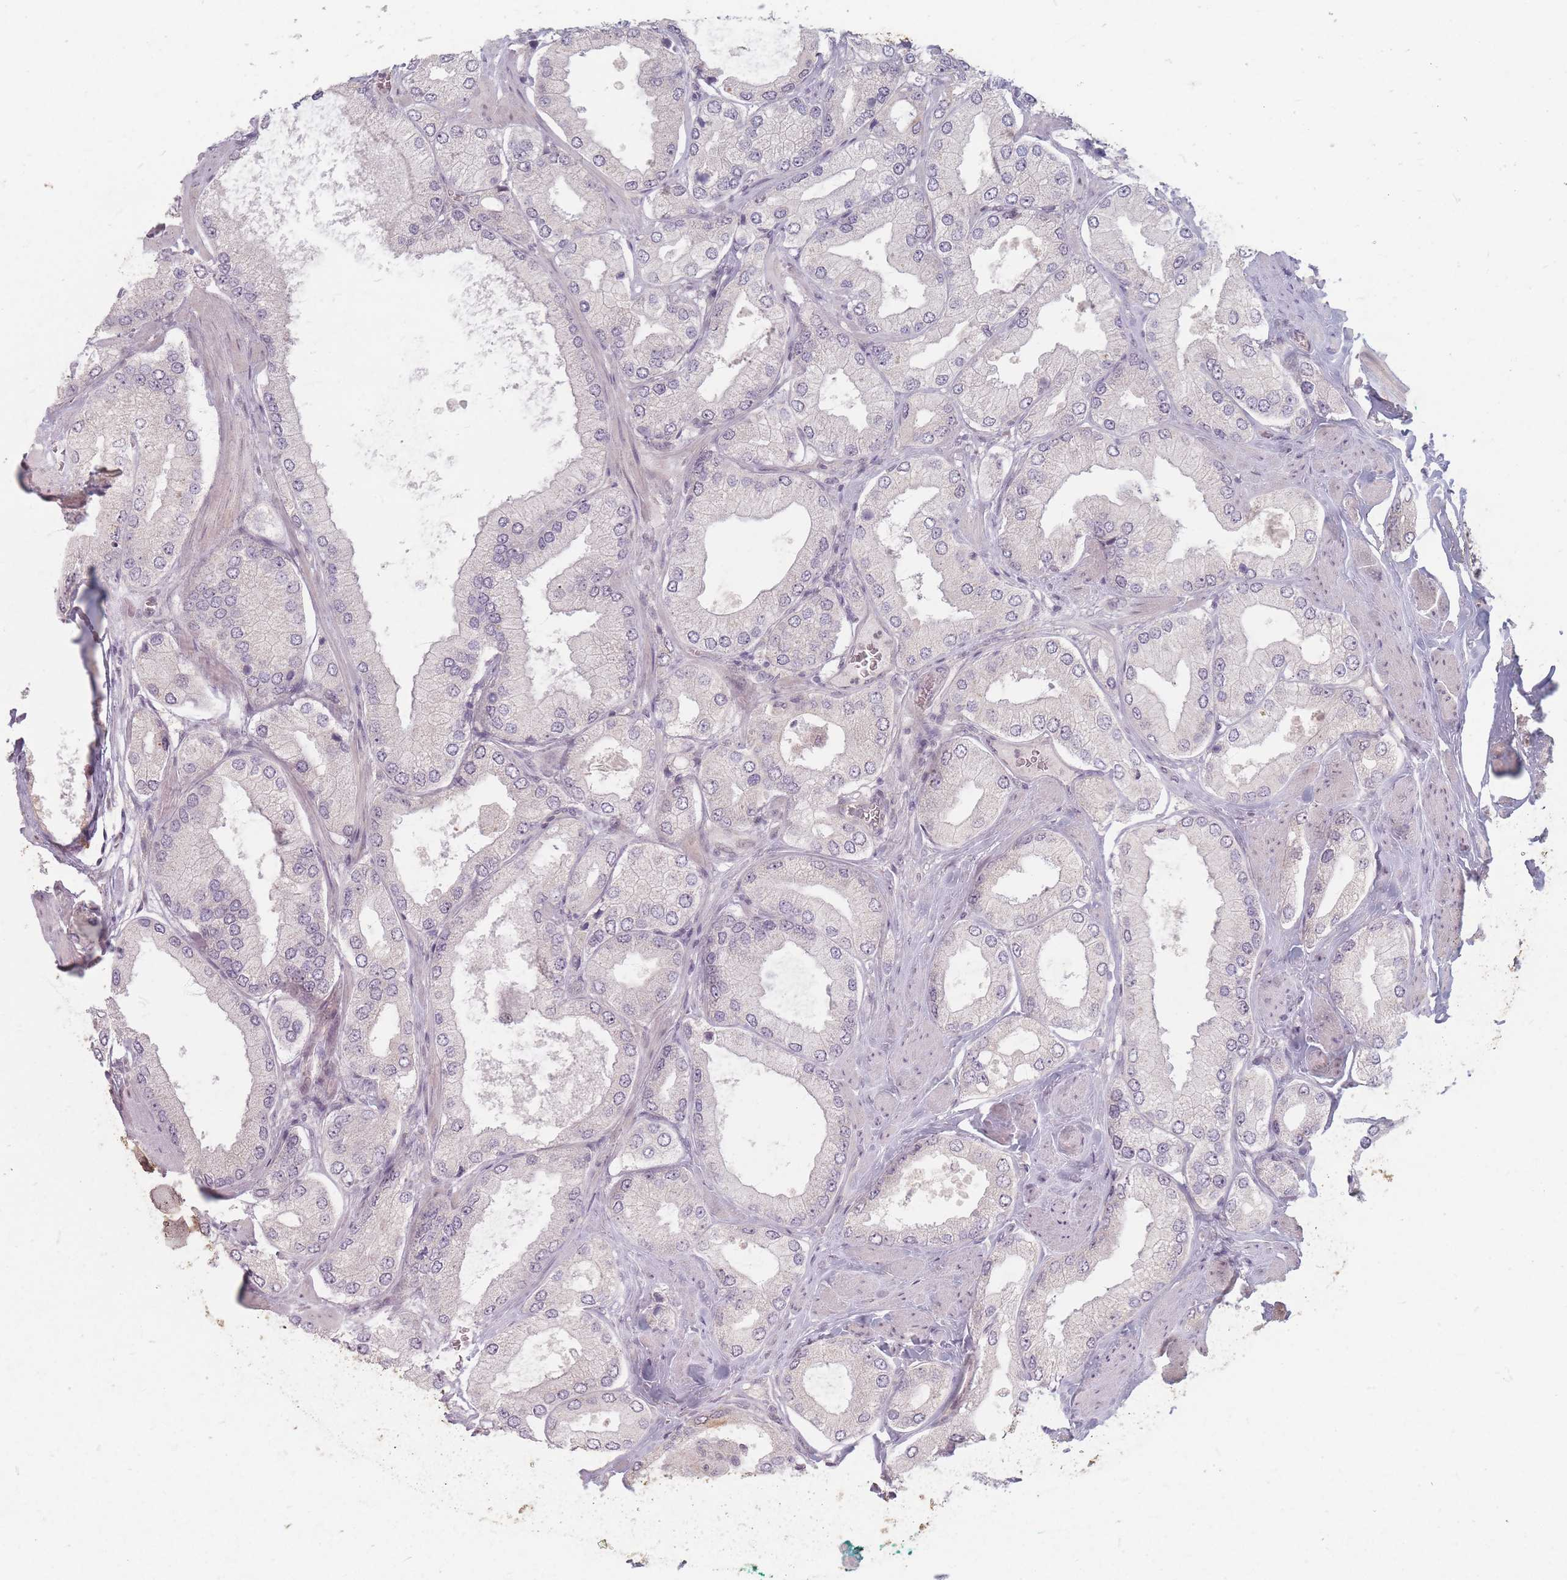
{"staining": {"intensity": "negative", "quantity": "none", "location": "none"}, "tissue": "prostate cancer", "cell_type": "Tumor cells", "image_type": "cancer", "snomed": [{"axis": "morphology", "description": "Adenocarcinoma, Low grade"}, {"axis": "topography", "description": "Prostate"}], "caption": "This is an immunohistochemistry (IHC) histopathology image of prostate cancer. There is no staining in tumor cells.", "gene": "GABRA6", "patient": {"sex": "male", "age": 42}}